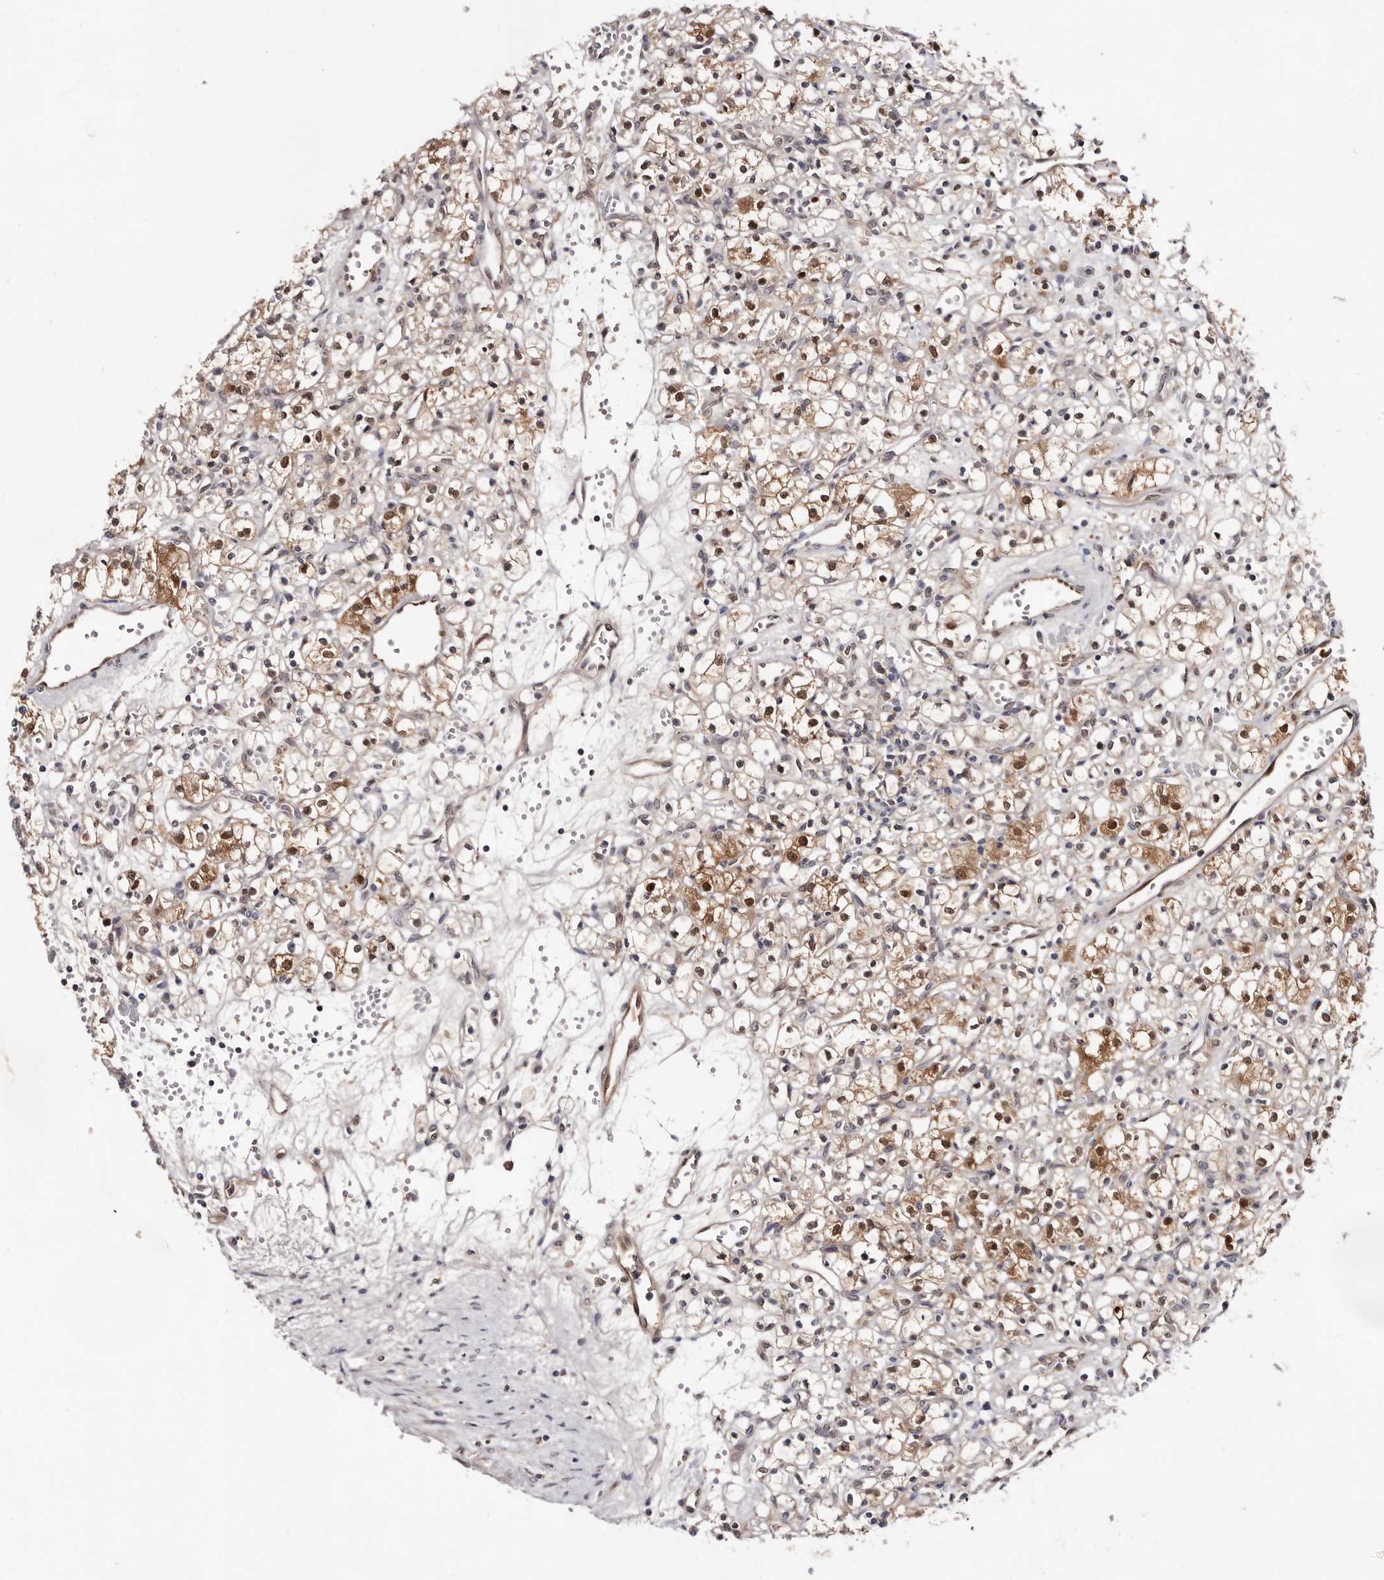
{"staining": {"intensity": "moderate", "quantity": ">75%", "location": "cytoplasmic/membranous,nuclear"}, "tissue": "renal cancer", "cell_type": "Tumor cells", "image_type": "cancer", "snomed": [{"axis": "morphology", "description": "Adenocarcinoma, NOS"}, {"axis": "topography", "description": "Kidney"}], "caption": "Moderate cytoplasmic/membranous and nuclear expression for a protein is identified in approximately >75% of tumor cells of renal adenocarcinoma using IHC.", "gene": "TP53I3", "patient": {"sex": "female", "age": 59}}